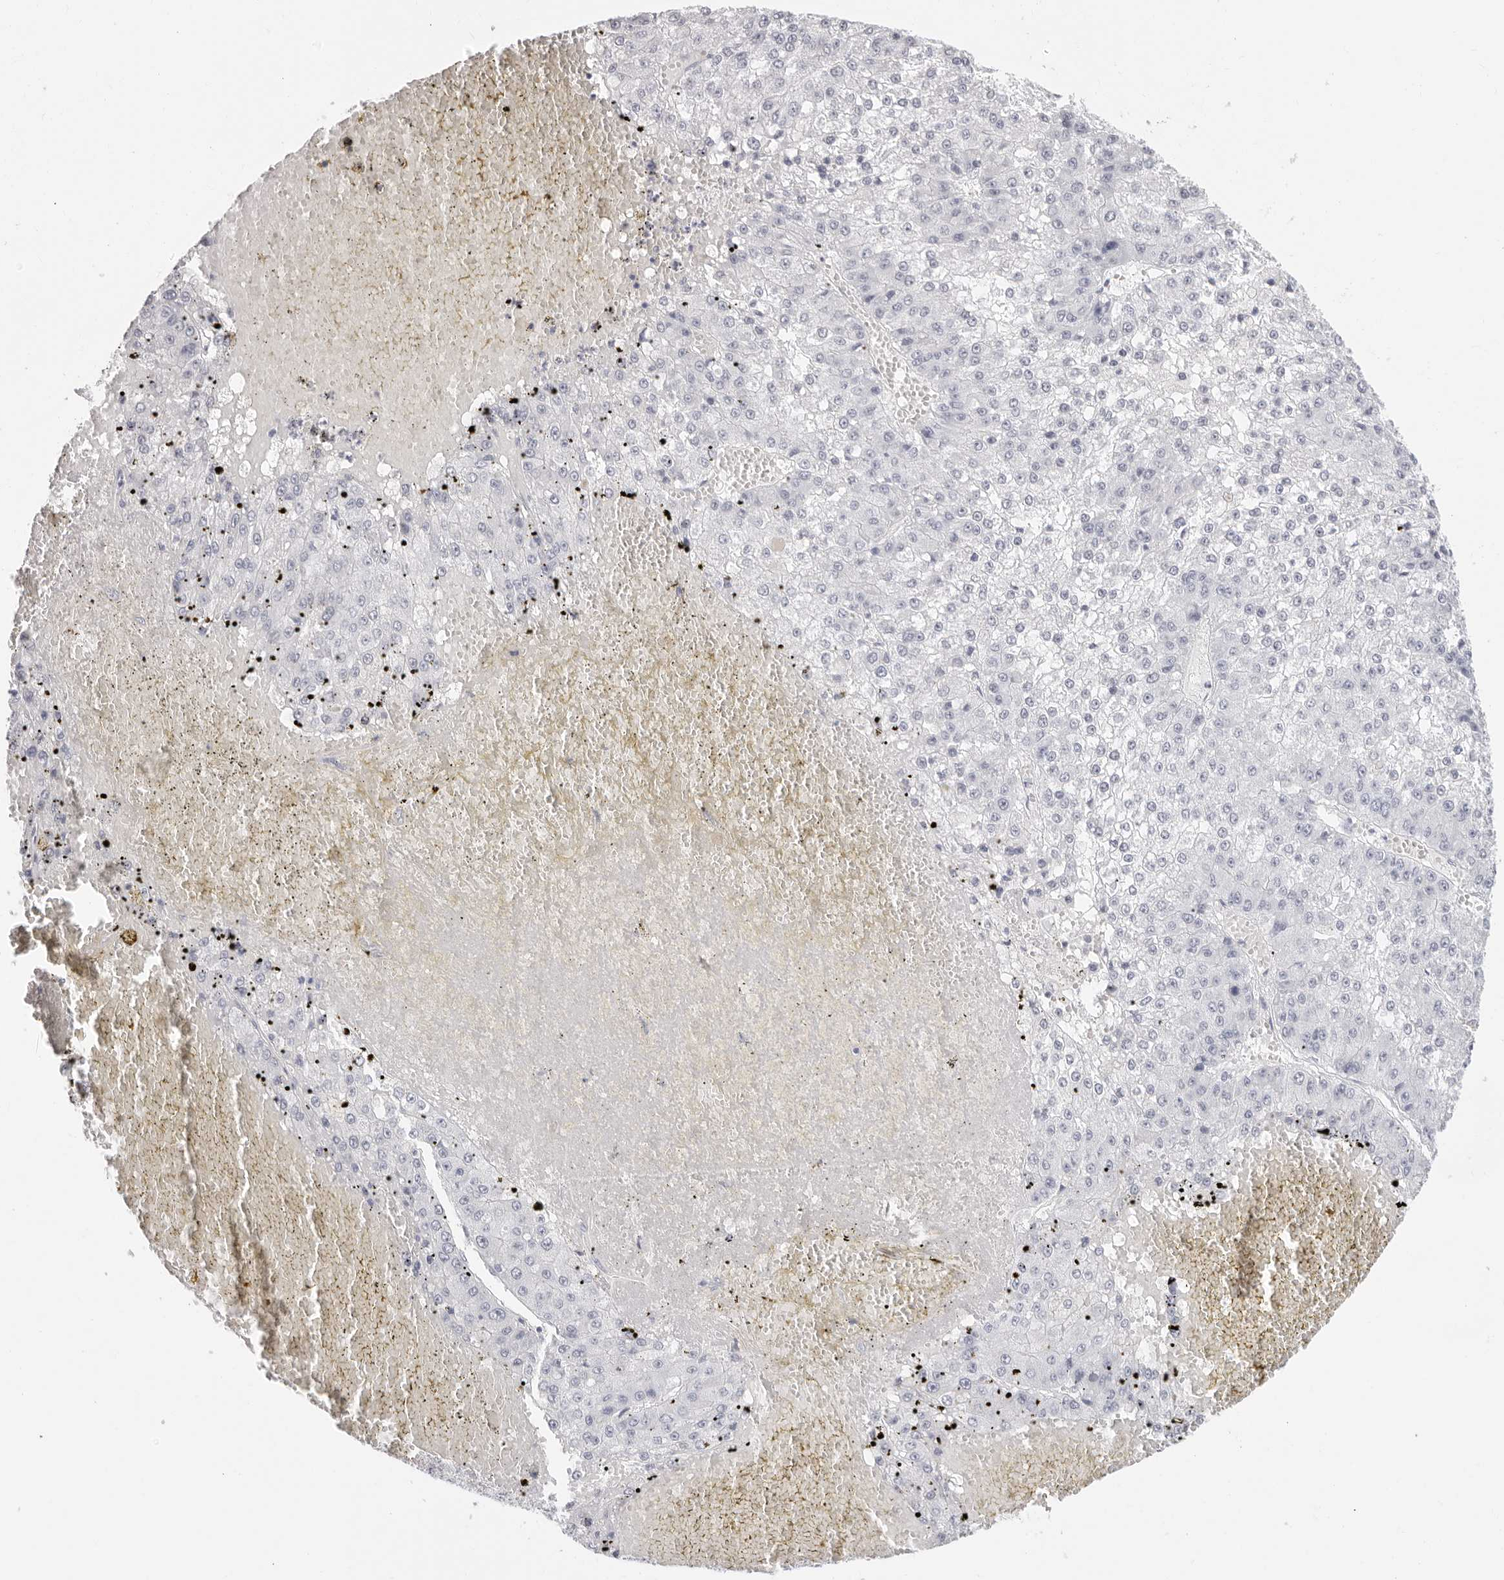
{"staining": {"intensity": "negative", "quantity": "none", "location": "none"}, "tissue": "liver cancer", "cell_type": "Tumor cells", "image_type": "cancer", "snomed": [{"axis": "morphology", "description": "Carcinoma, Hepatocellular, NOS"}, {"axis": "topography", "description": "Liver"}], "caption": "Hepatocellular carcinoma (liver) stained for a protein using immunohistochemistry exhibits no positivity tumor cells.", "gene": "AGMAT", "patient": {"sex": "female", "age": 73}}